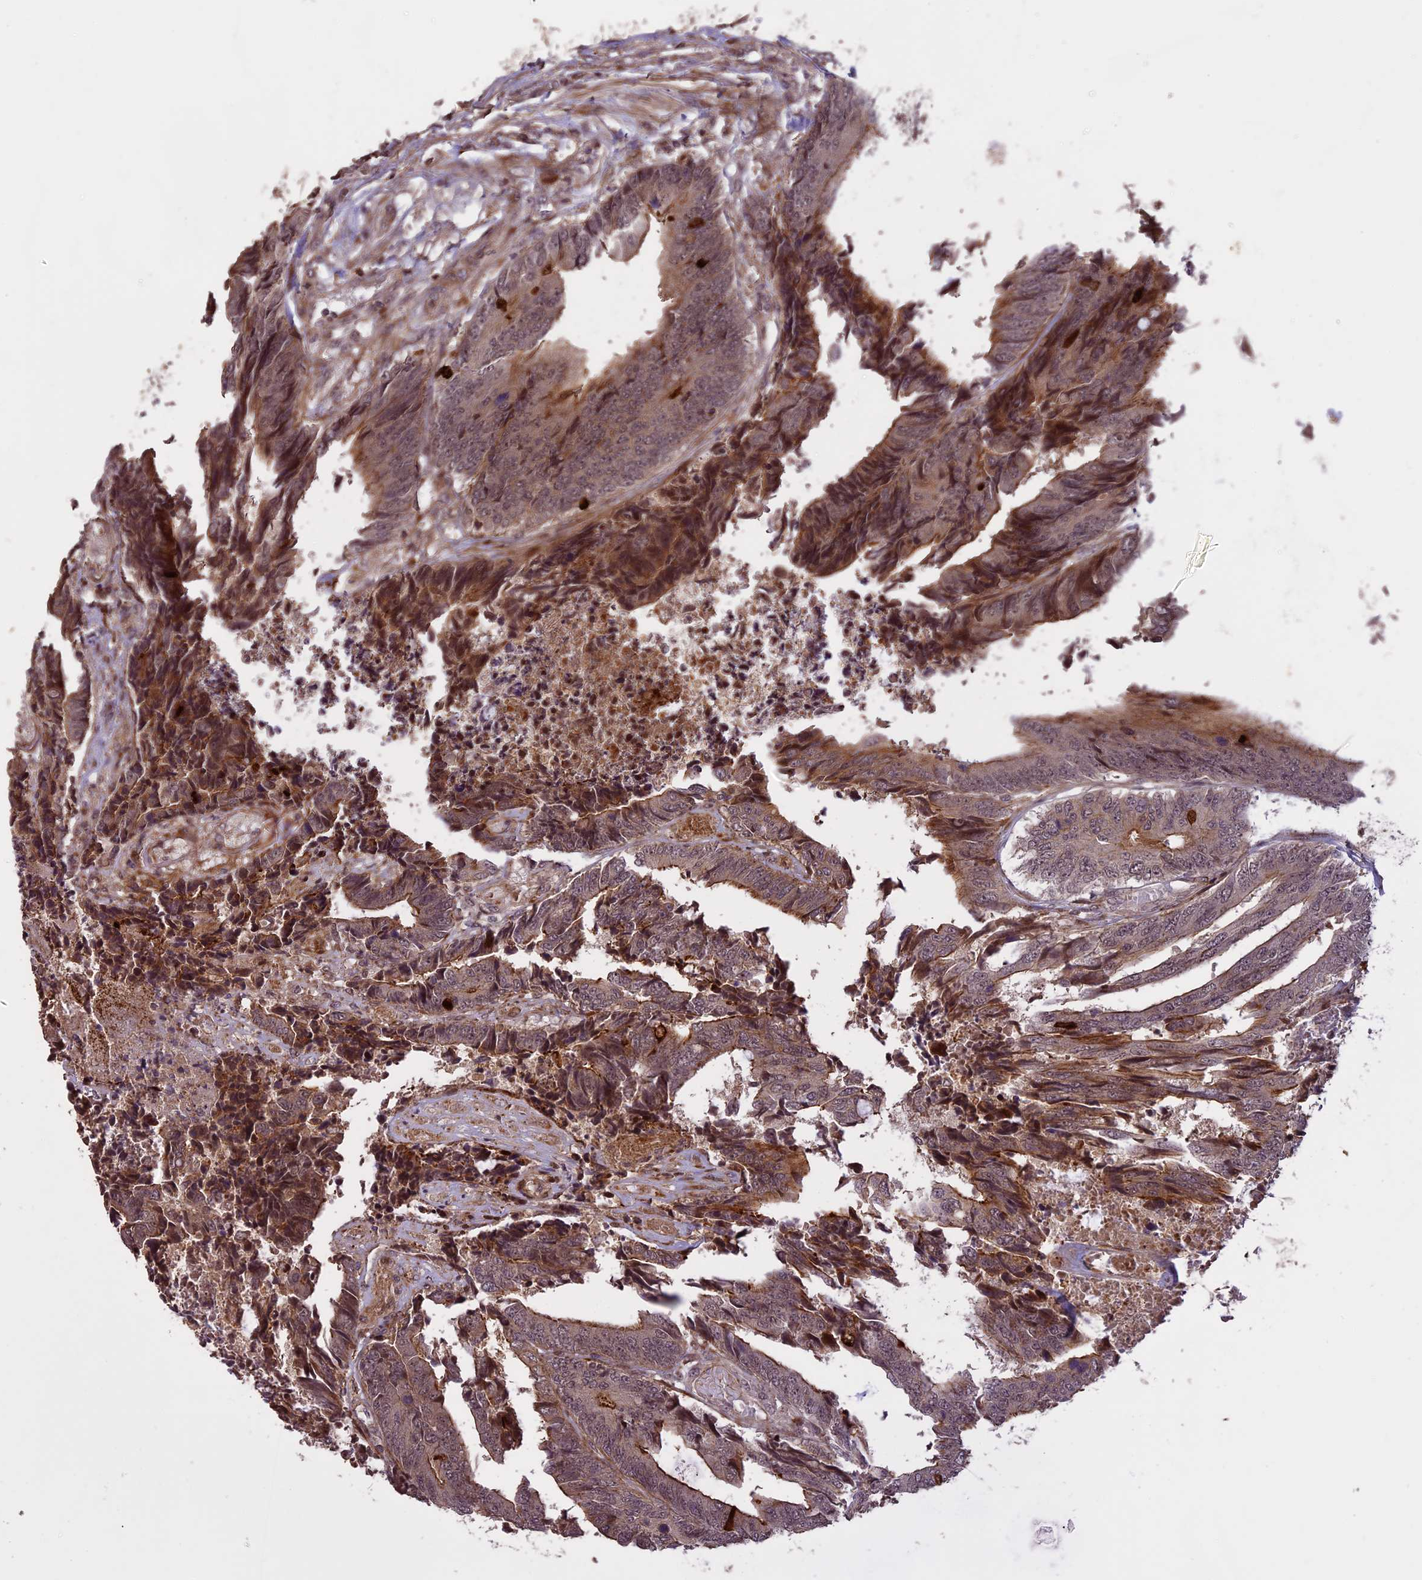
{"staining": {"intensity": "moderate", "quantity": "25%-75%", "location": "cytoplasmic/membranous"}, "tissue": "colorectal cancer", "cell_type": "Tumor cells", "image_type": "cancer", "snomed": [{"axis": "morphology", "description": "Adenocarcinoma, NOS"}, {"axis": "topography", "description": "Rectum"}], "caption": "DAB immunohistochemical staining of human colorectal adenocarcinoma reveals moderate cytoplasmic/membranous protein expression in approximately 25%-75% of tumor cells.", "gene": "ENHO", "patient": {"sex": "male", "age": 84}}